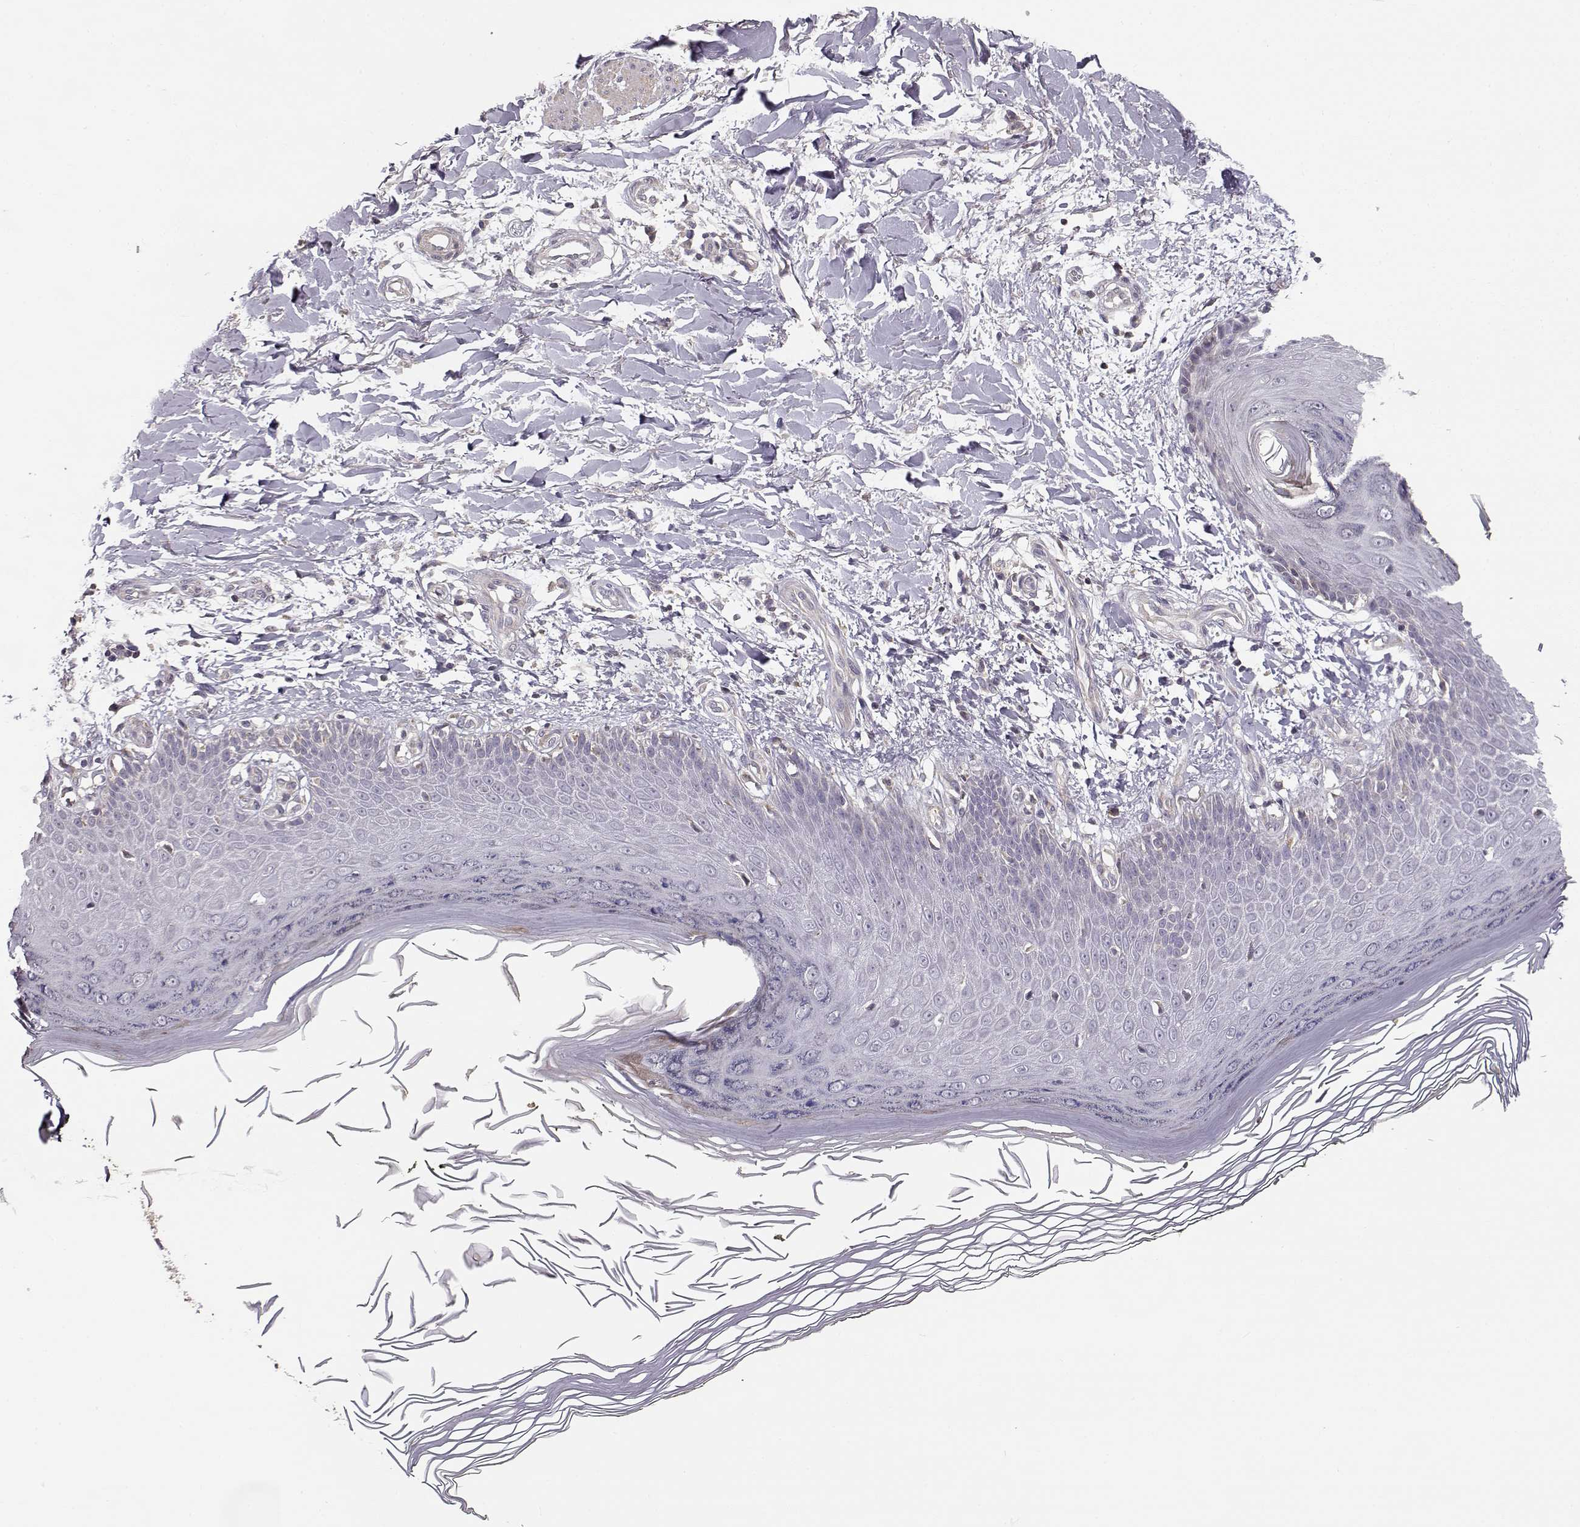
{"staining": {"intensity": "negative", "quantity": "none", "location": "none"}, "tissue": "skin", "cell_type": "Fibroblasts", "image_type": "normal", "snomed": [{"axis": "morphology", "description": "Normal tissue, NOS"}, {"axis": "topography", "description": "Skin"}], "caption": "The image reveals no staining of fibroblasts in normal skin. (IHC, brightfield microscopy, high magnification).", "gene": "ENTPD8", "patient": {"sex": "female", "age": 62}}